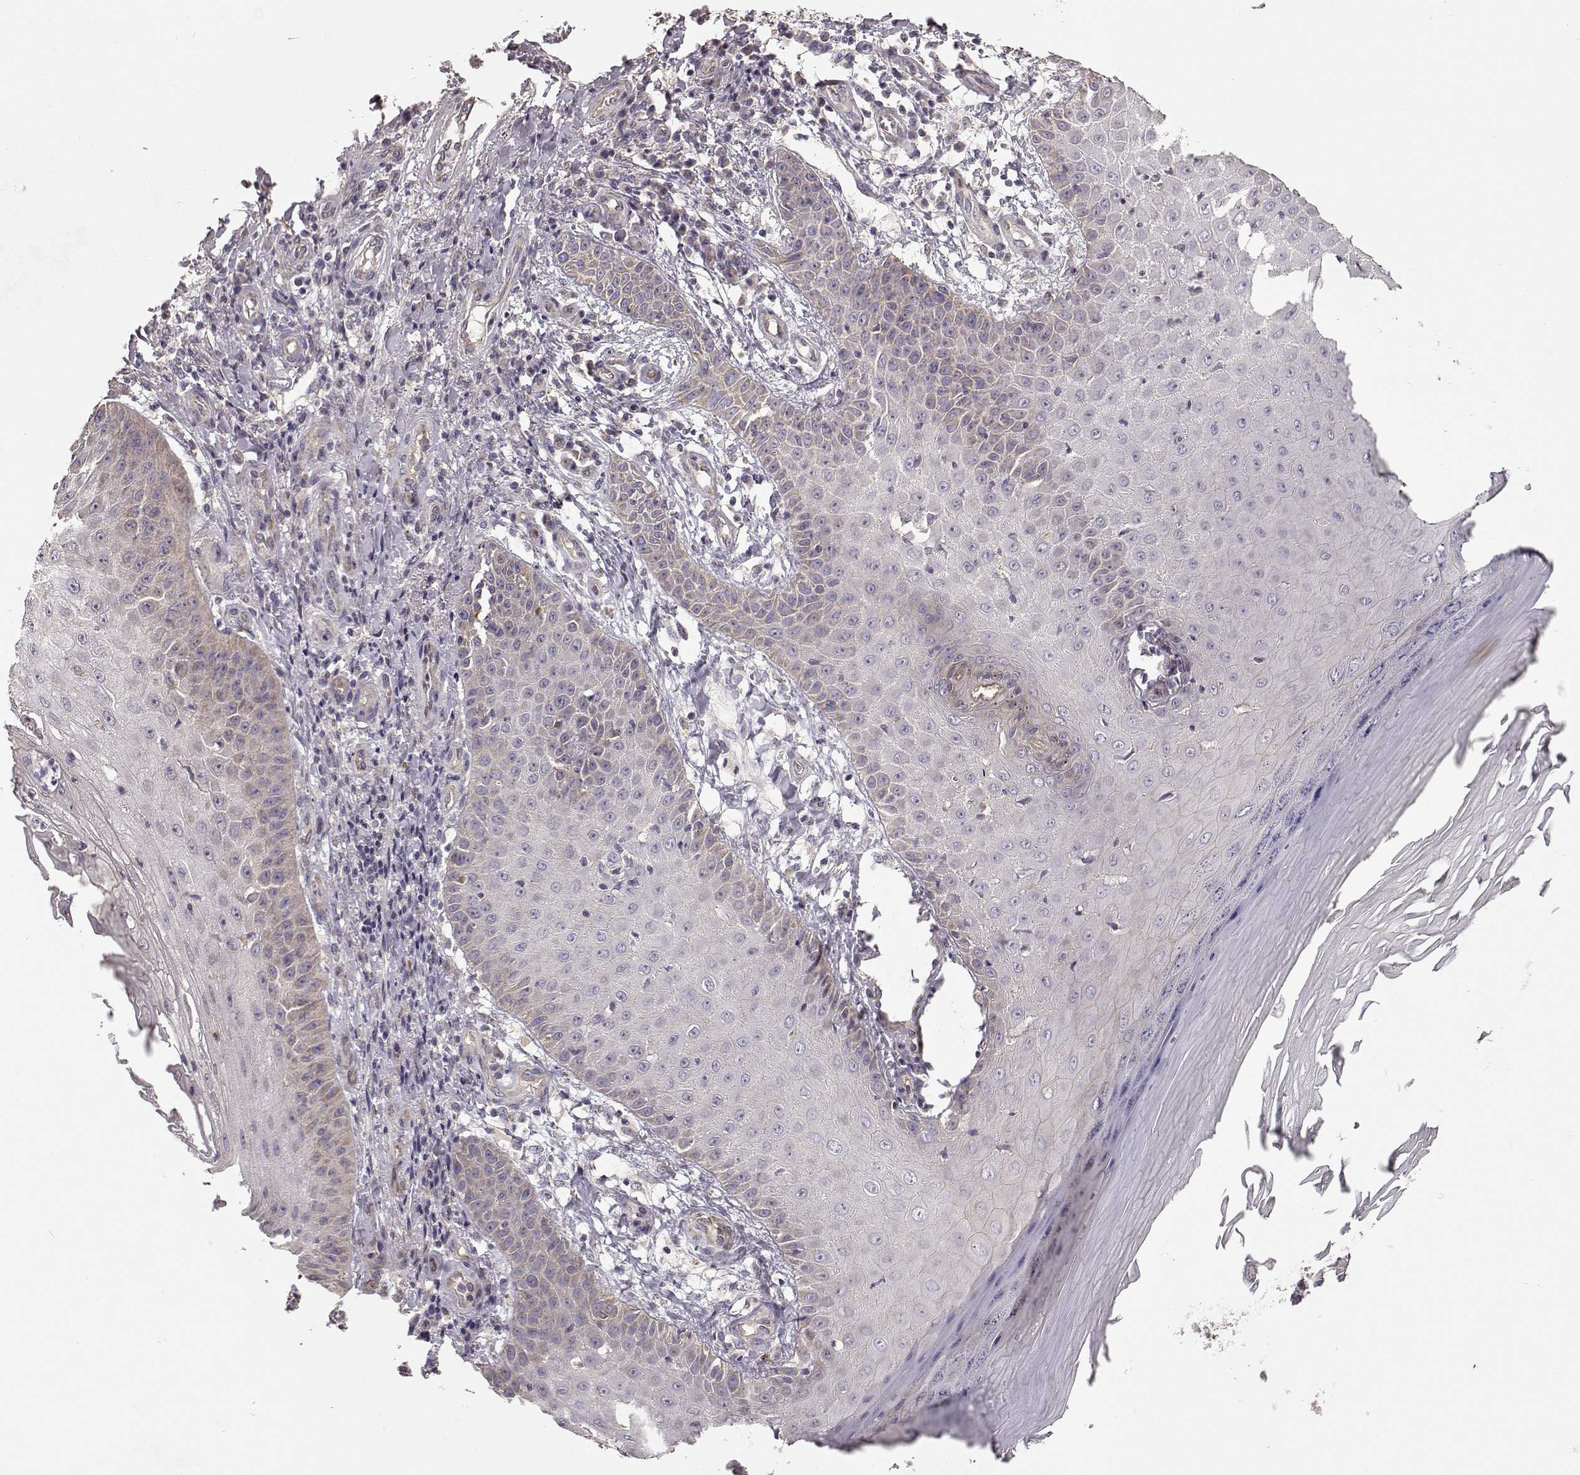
{"staining": {"intensity": "weak", "quantity": "<25%", "location": "cytoplasmic/membranous"}, "tissue": "skin cancer", "cell_type": "Tumor cells", "image_type": "cancer", "snomed": [{"axis": "morphology", "description": "Squamous cell carcinoma, NOS"}, {"axis": "topography", "description": "Skin"}], "caption": "Micrograph shows no significant protein positivity in tumor cells of skin cancer. (DAB immunohistochemistry (IHC) with hematoxylin counter stain).", "gene": "ERBB3", "patient": {"sex": "male", "age": 70}}